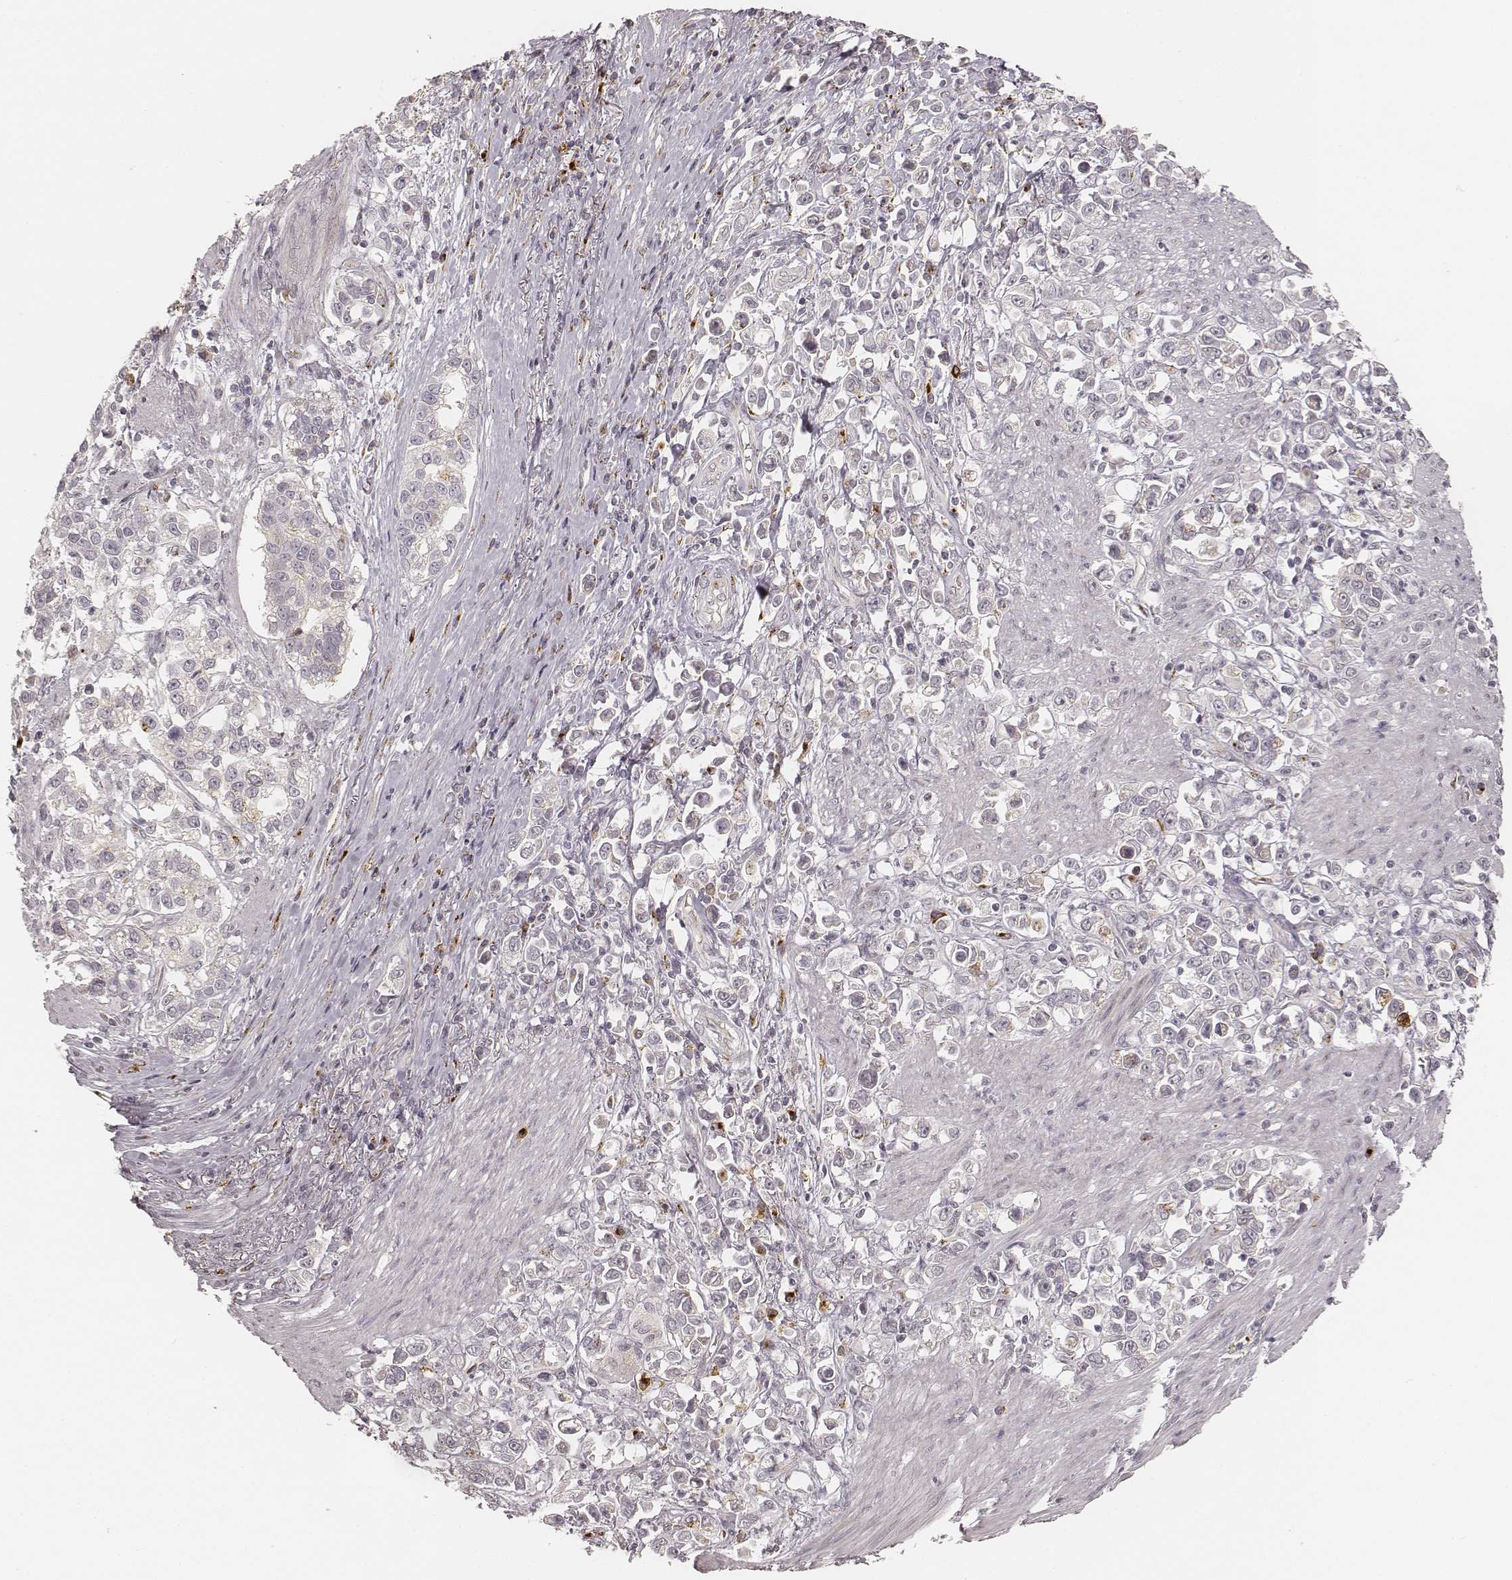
{"staining": {"intensity": "weak", "quantity": "<25%", "location": "cytoplasmic/membranous"}, "tissue": "stomach cancer", "cell_type": "Tumor cells", "image_type": "cancer", "snomed": [{"axis": "morphology", "description": "Adenocarcinoma, NOS"}, {"axis": "topography", "description": "Stomach"}], "caption": "This is a micrograph of immunohistochemistry (IHC) staining of stomach cancer, which shows no positivity in tumor cells.", "gene": "GORASP2", "patient": {"sex": "male", "age": 93}}